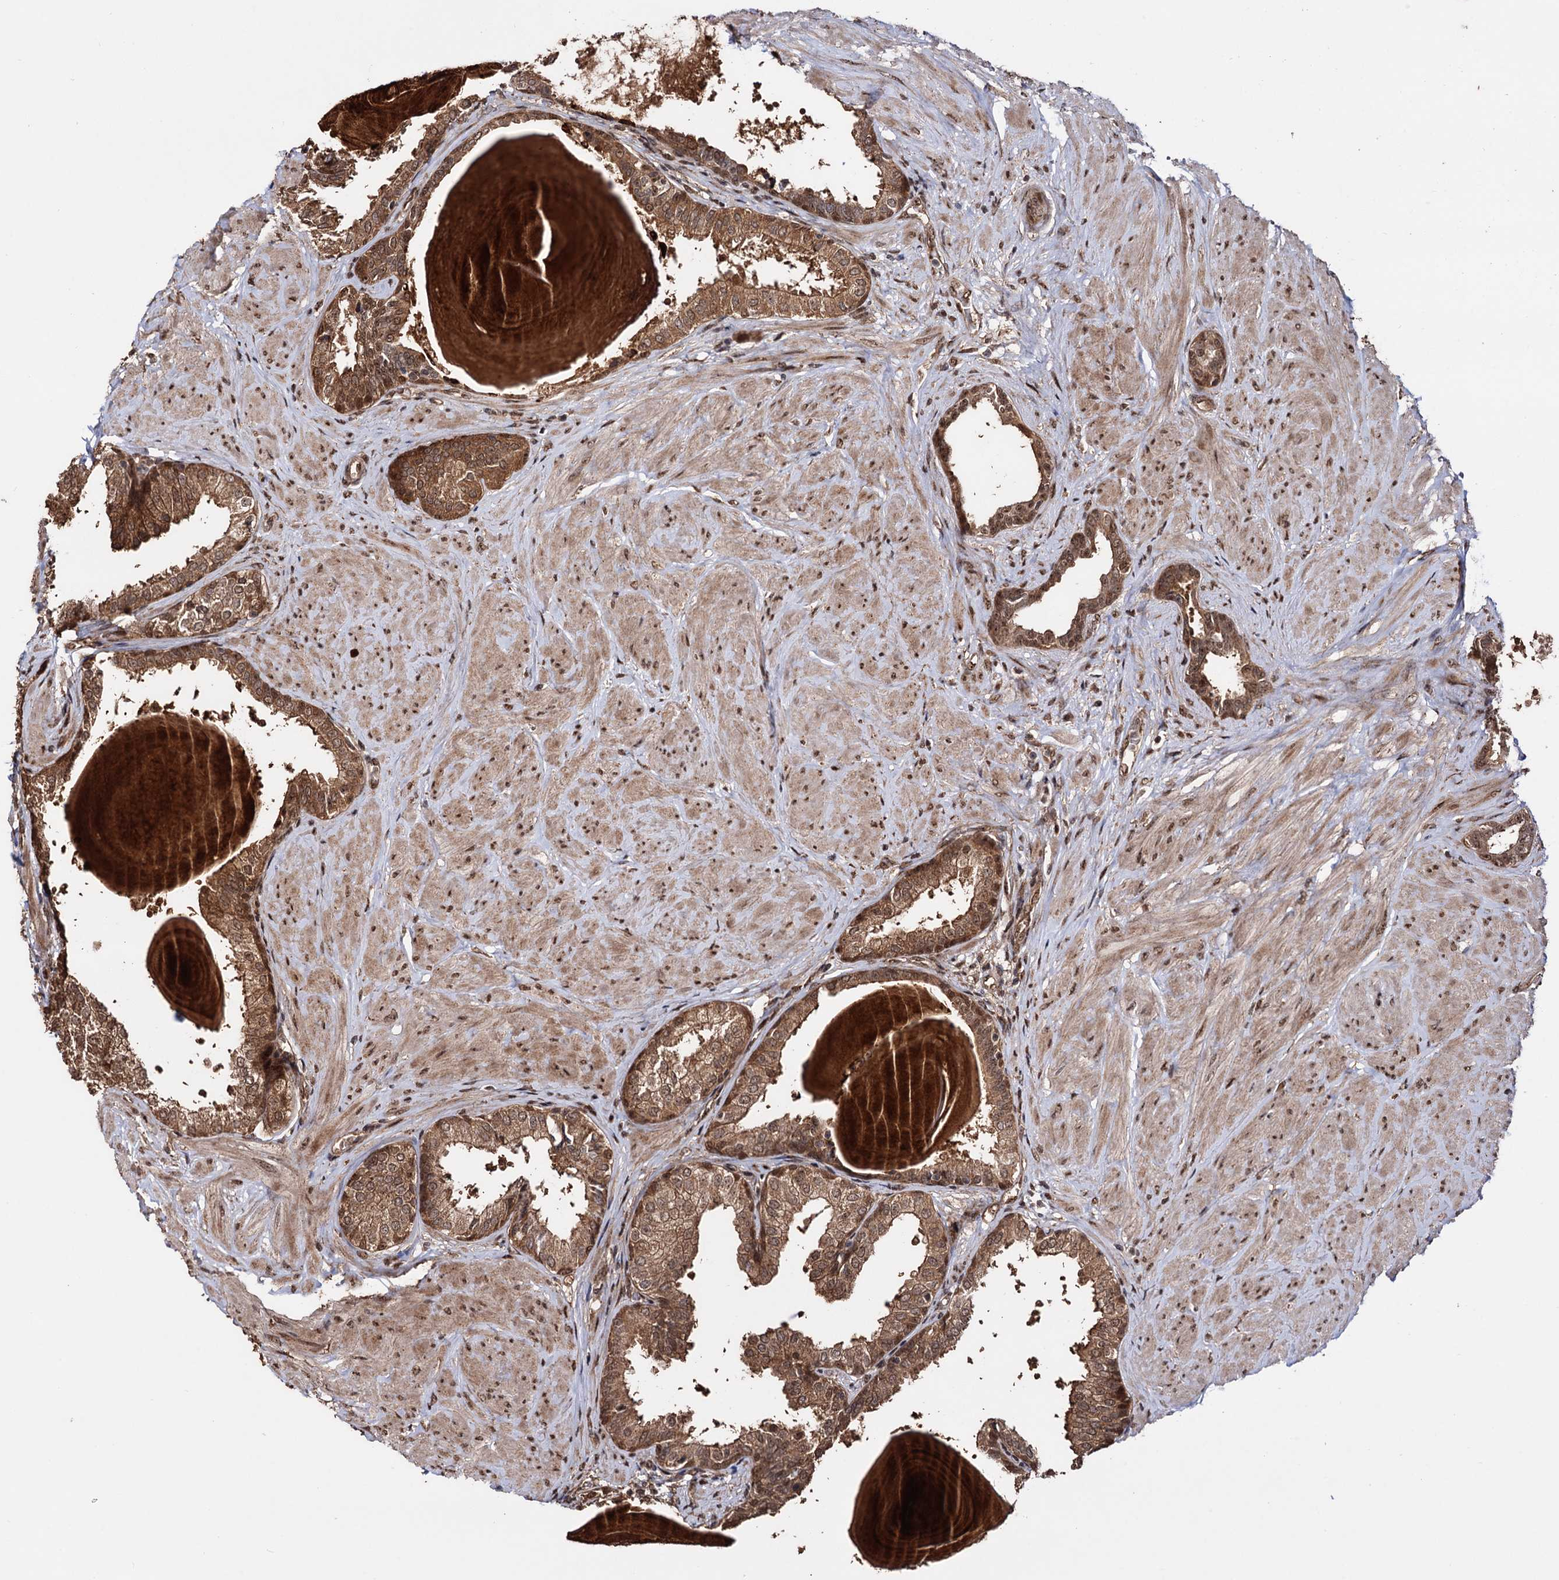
{"staining": {"intensity": "moderate", "quantity": ">75%", "location": "cytoplasmic/membranous,nuclear"}, "tissue": "prostate", "cell_type": "Glandular cells", "image_type": "normal", "snomed": [{"axis": "morphology", "description": "Normal tissue, NOS"}, {"axis": "topography", "description": "Prostate"}], "caption": "Immunohistochemical staining of benign human prostate shows medium levels of moderate cytoplasmic/membranous,nuclear staining in approximately >75% of glandular cells. (IHC, brightfield microscopy, high magnification).", "gene": "PIGB", "patient": {"sex": "male", "age": 48}}